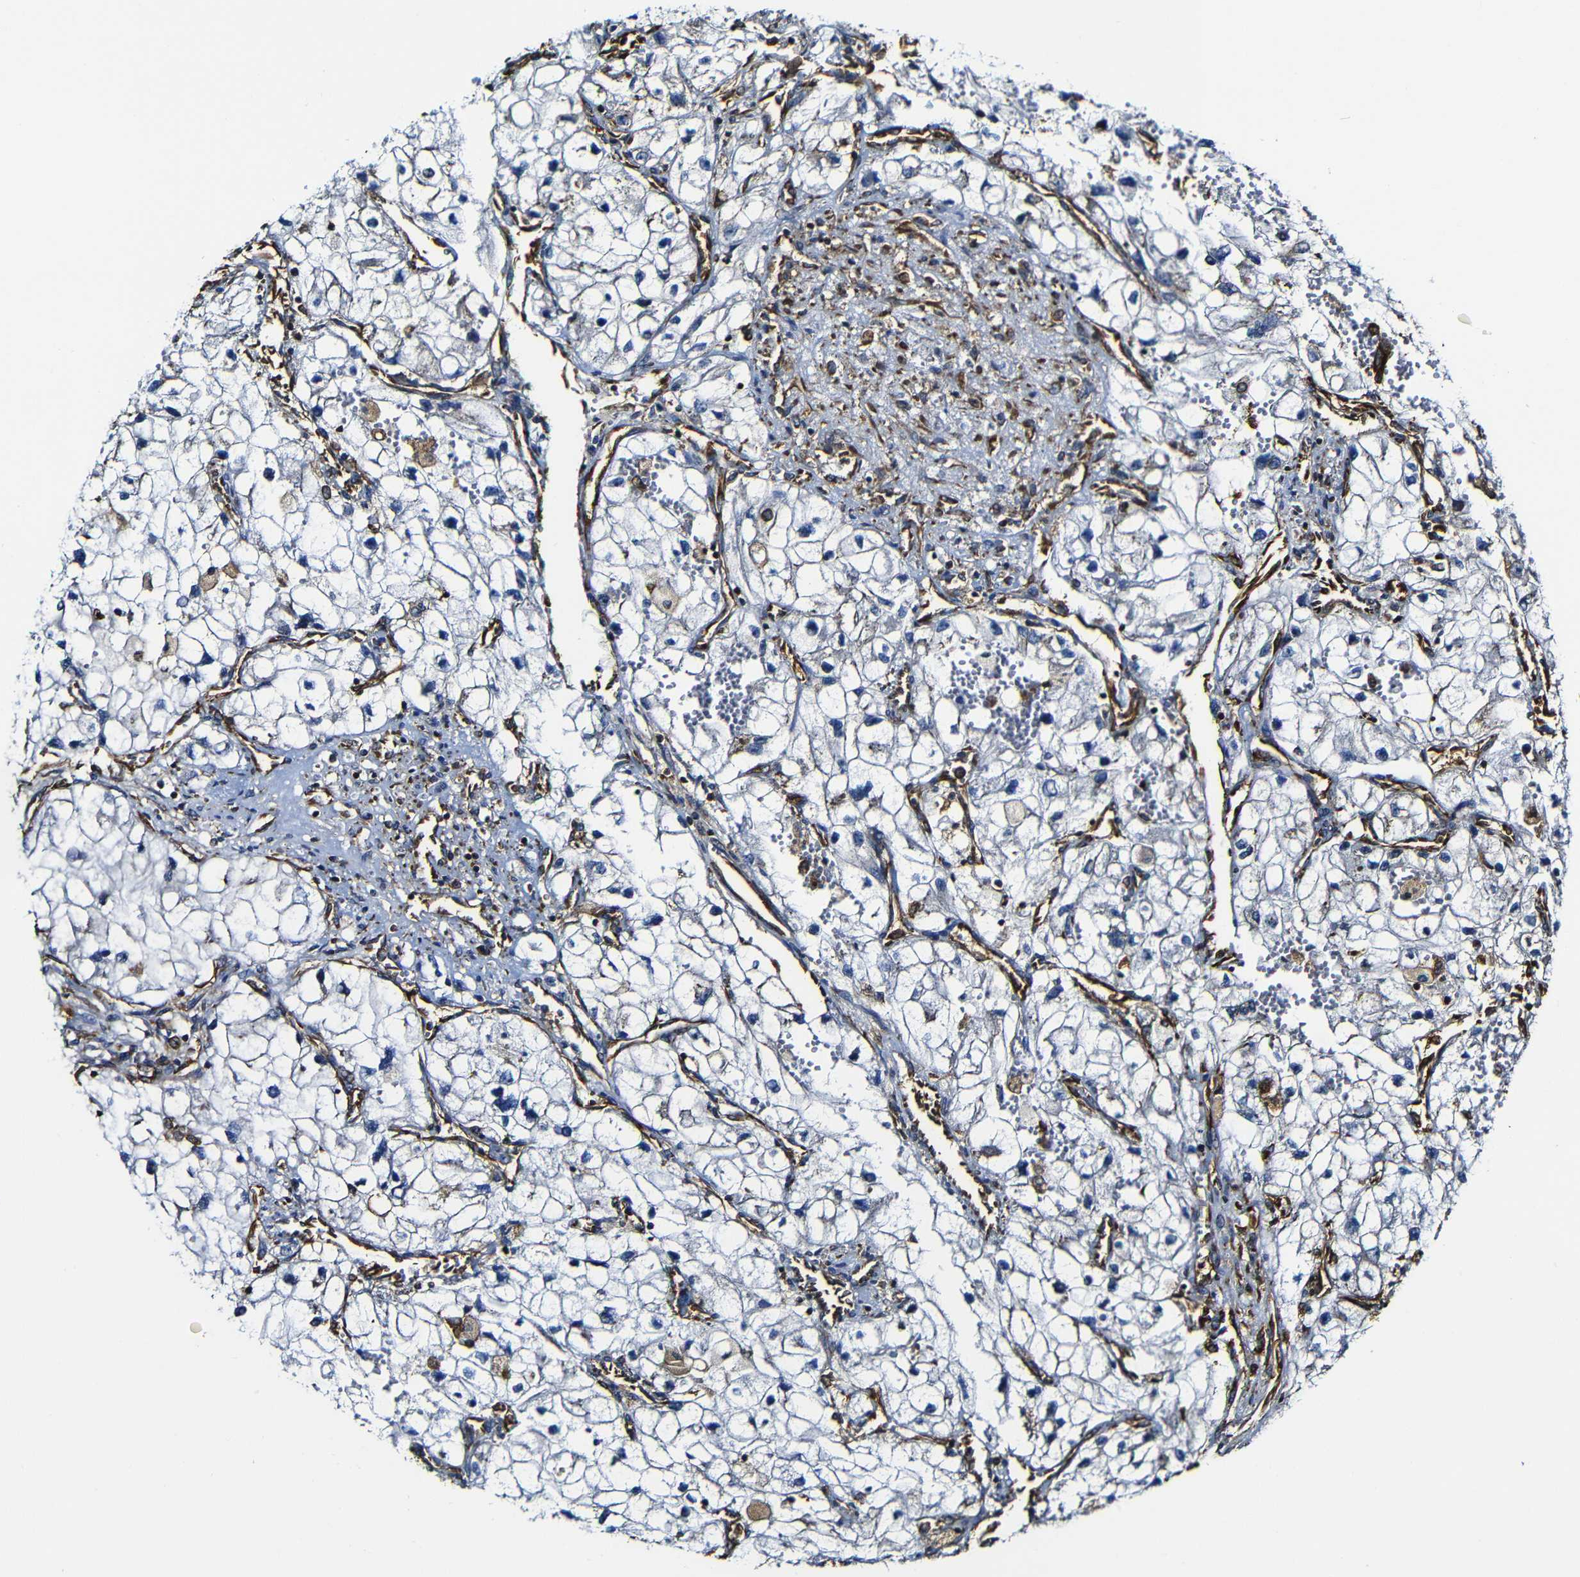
{"staining": {"intensity": "negative", "quantity": "none", "location": "none"}, "tissue": "renal cancer", "cell_type": "Tumor cells", "image_type": "cancer", "snomed": [{"axis": "morphology", "description": "Adenocarcinoma, NOS"}, {"axis": "topography", "description": "Kidney"}], "caption": "Immunohistochemistry photomicrograph of neoplastic tissue: renal cancer stained with DAB (3,3'-diaminobenzidine) displays no significant protein positivity in tumor cells.", "gene": "MSN", "patient": {"sex": "female", "age": 70}}